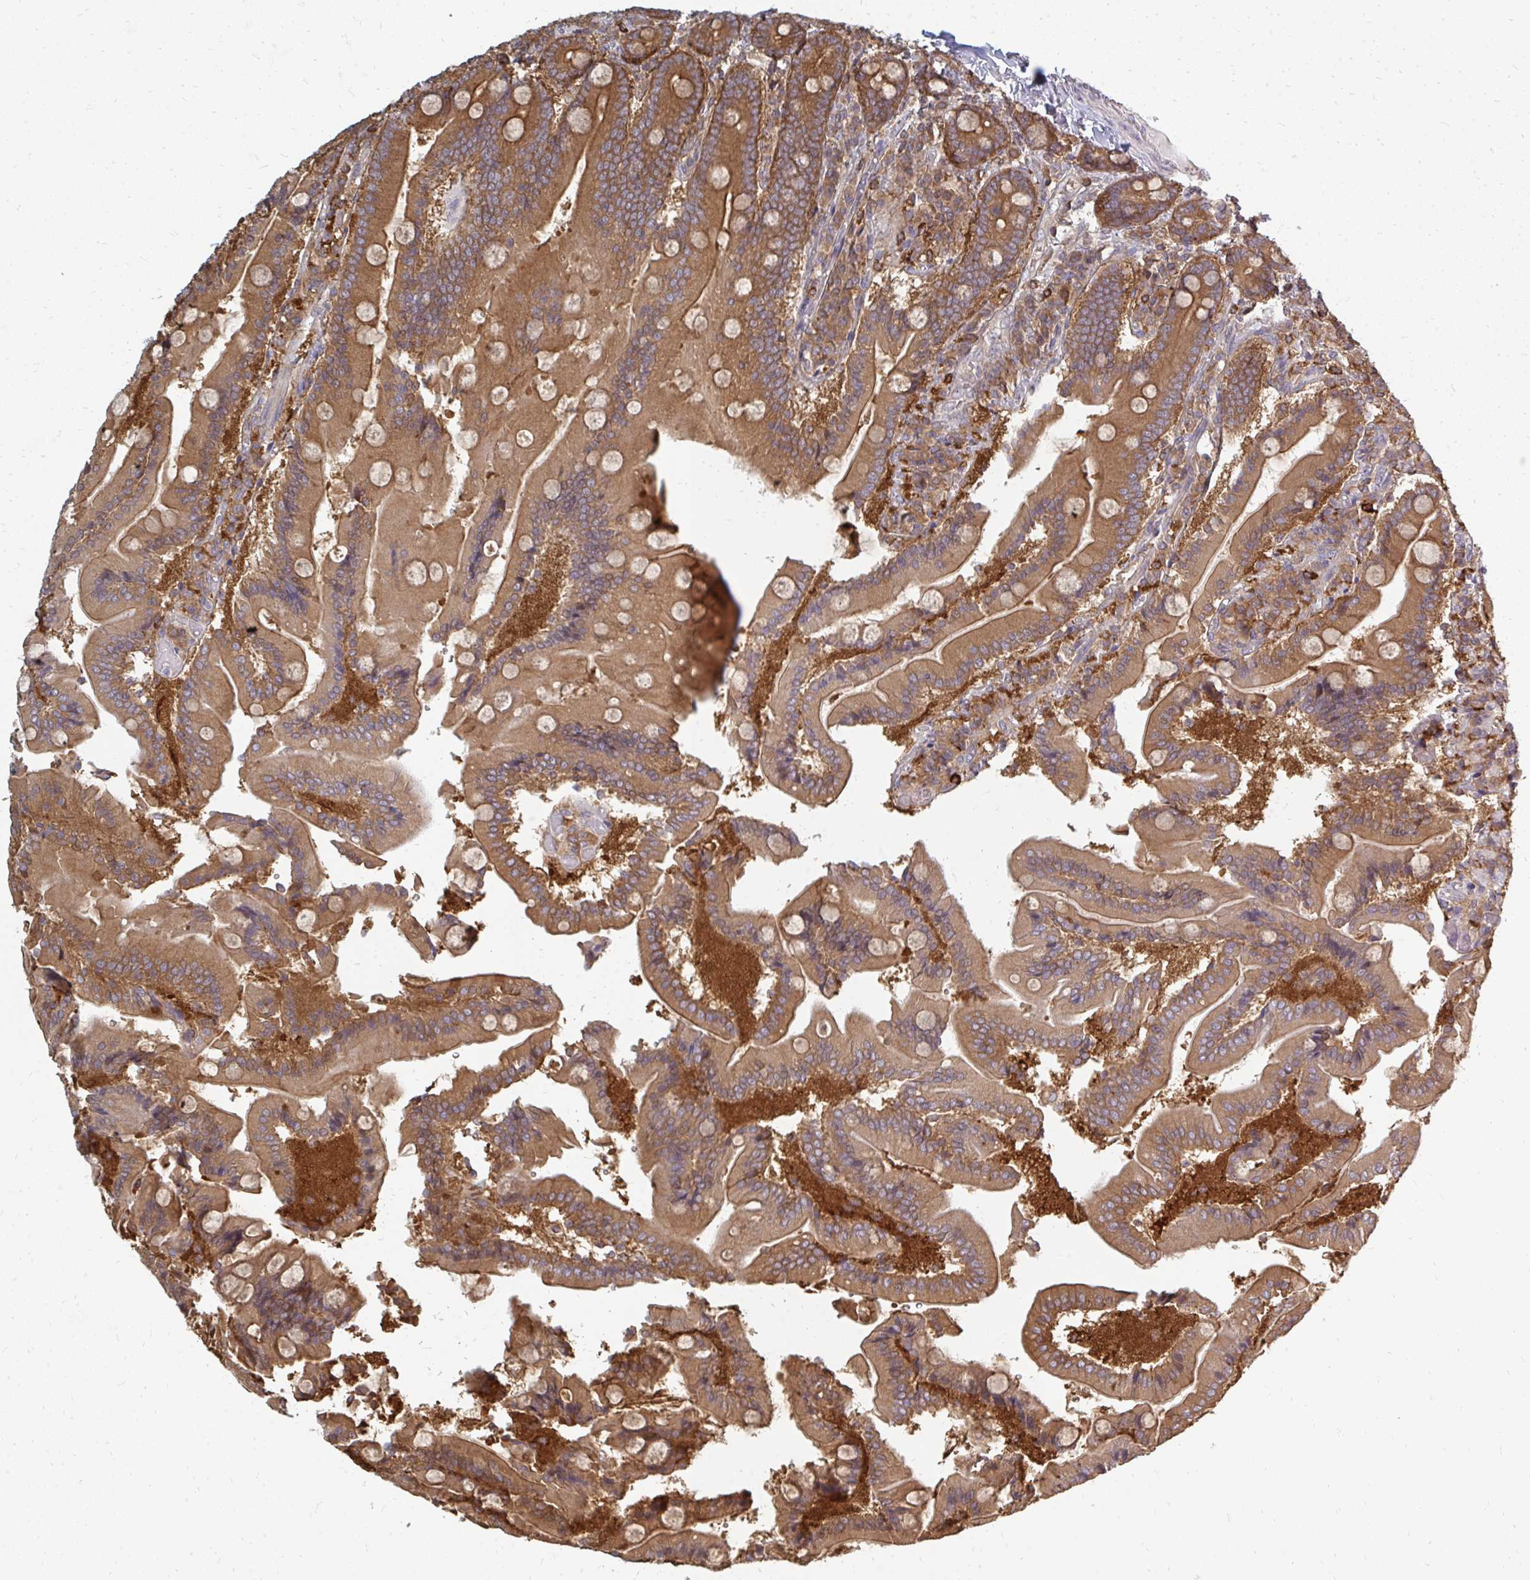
{"staining": {"intensity": "moderate", "quantity": ">75%", "location": "cytoplasmic/membranous"}, "tissue": "duodenum", "cell_type": "Glandular cells", "image_type": "normal", "snomed": [{"axis": "morphology", "description": "Normal tissue, NOS"}, {"axis": "topography", "description": "Duodenum"}], "caption": "Normal duodenum reveals moderate cytoplasmic/membranous staining in approximately >75% of glandular cells.", "gene": "ZNF285", "patient": {"sex": "female", "age": 62}}